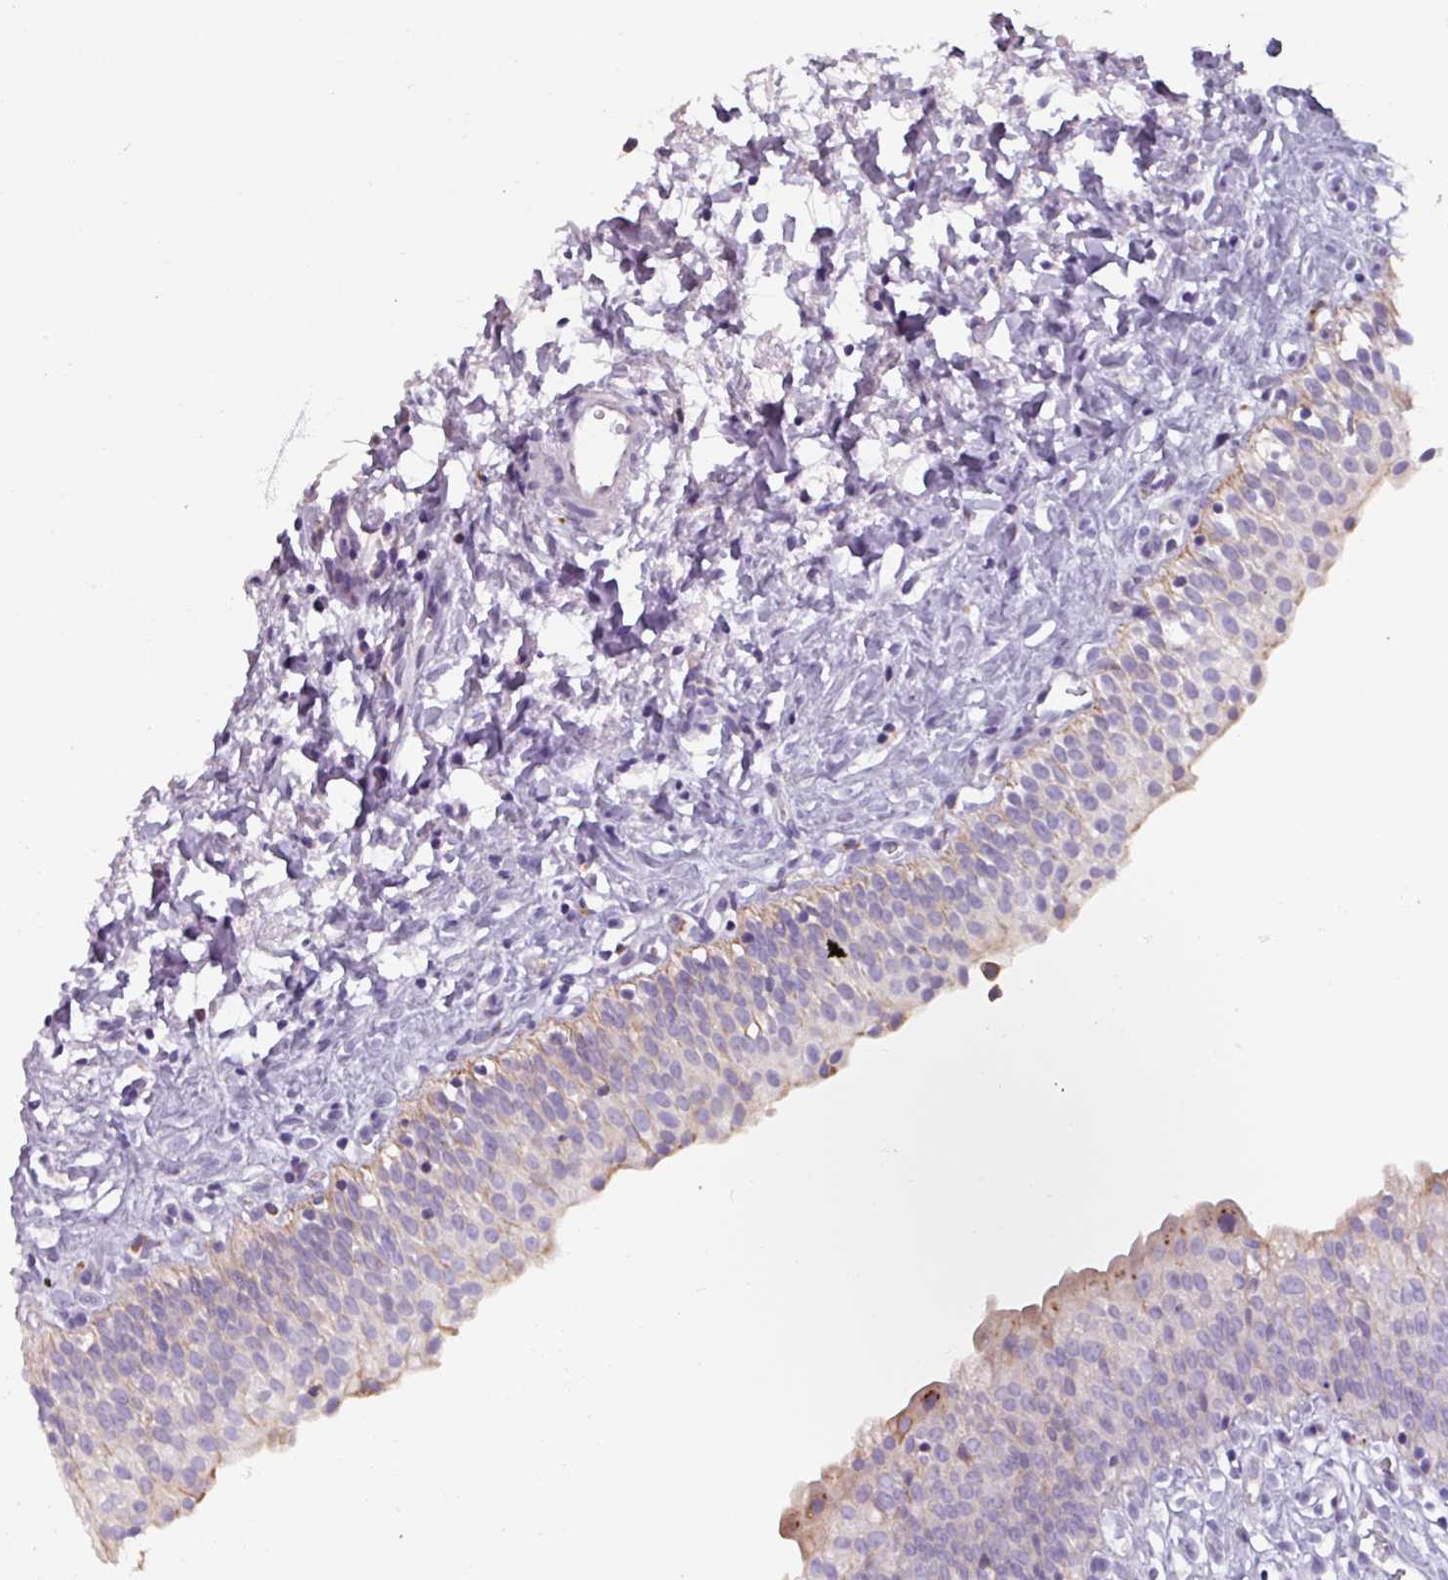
{"staining": {"intensity": "weak", "quantity": "<25%", "location": "cytoplasmic/membranous"}, "tissue": "urinary bladder", "cell_type": "Urothelial cells", "image_type": "normal", "snomed": [{"axis": "morphology", "description": "Normal tissue, NOS"}, {"axis": "topography", "description": "Urinary bladder"}], "caption": "DAB immunohistochemical staining of unremarkable human urinary bladder reveals no significant staining in urothelial cells.", "gene": "SPESP1", "patient": {"sex": "male", "age": 51}}